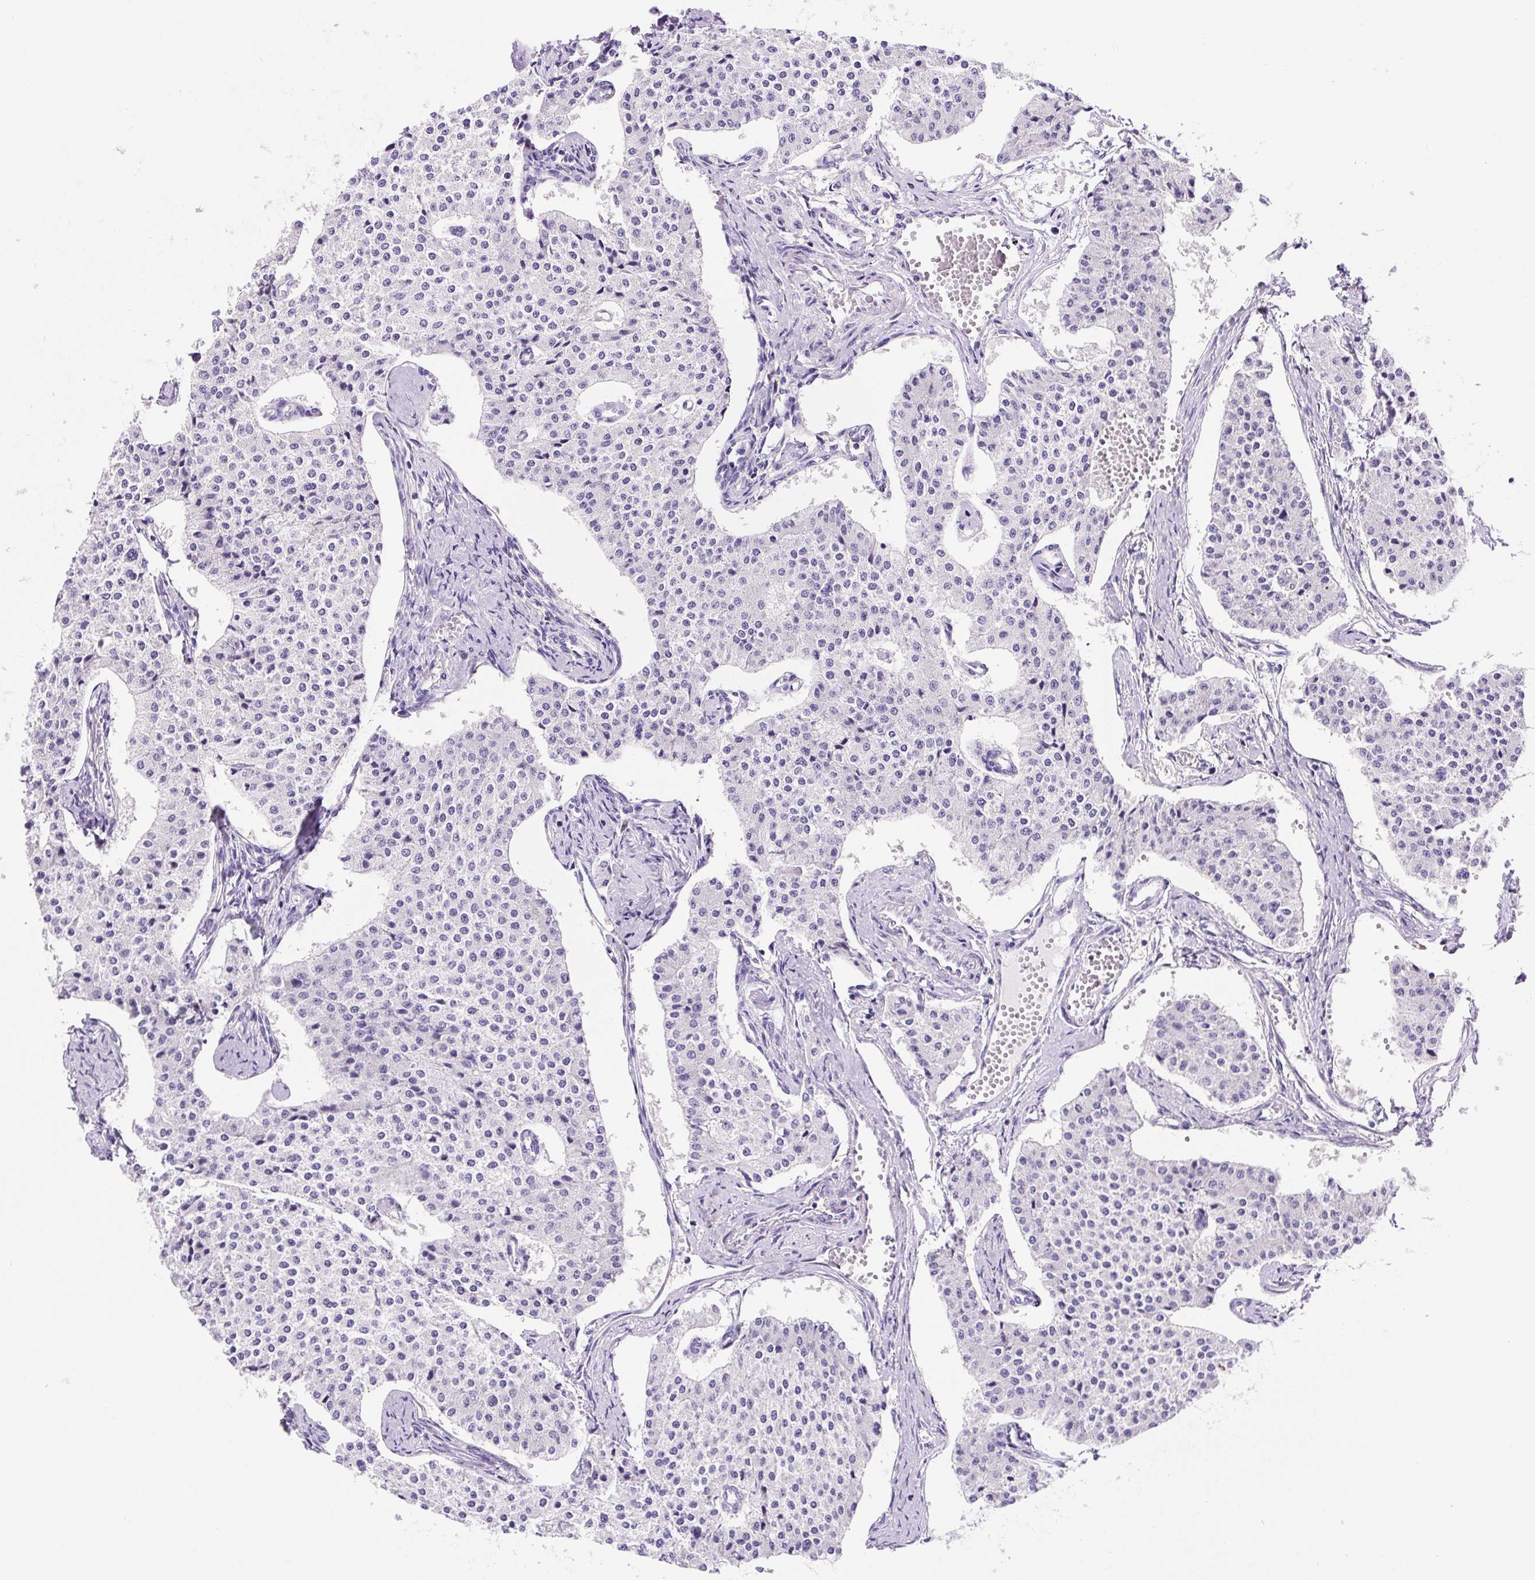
{"staining": {"intensity": "negative", "quantity": "none", "location": "none"}, "tissue": "carcinoid", "cell_type": "Tumor cells", "image_type": "cancer", "snomed": [{"axis": "morphology", "description": "Carcinoid, malignant, NOS"}, {"axis": "topography", "description": "Colon"}], "caption": "Micrograph shows no protein expression in tumor cells of carcinoid tissue.", "gene": "ASB4", "patient": {"sex": "female", "age": 52}}